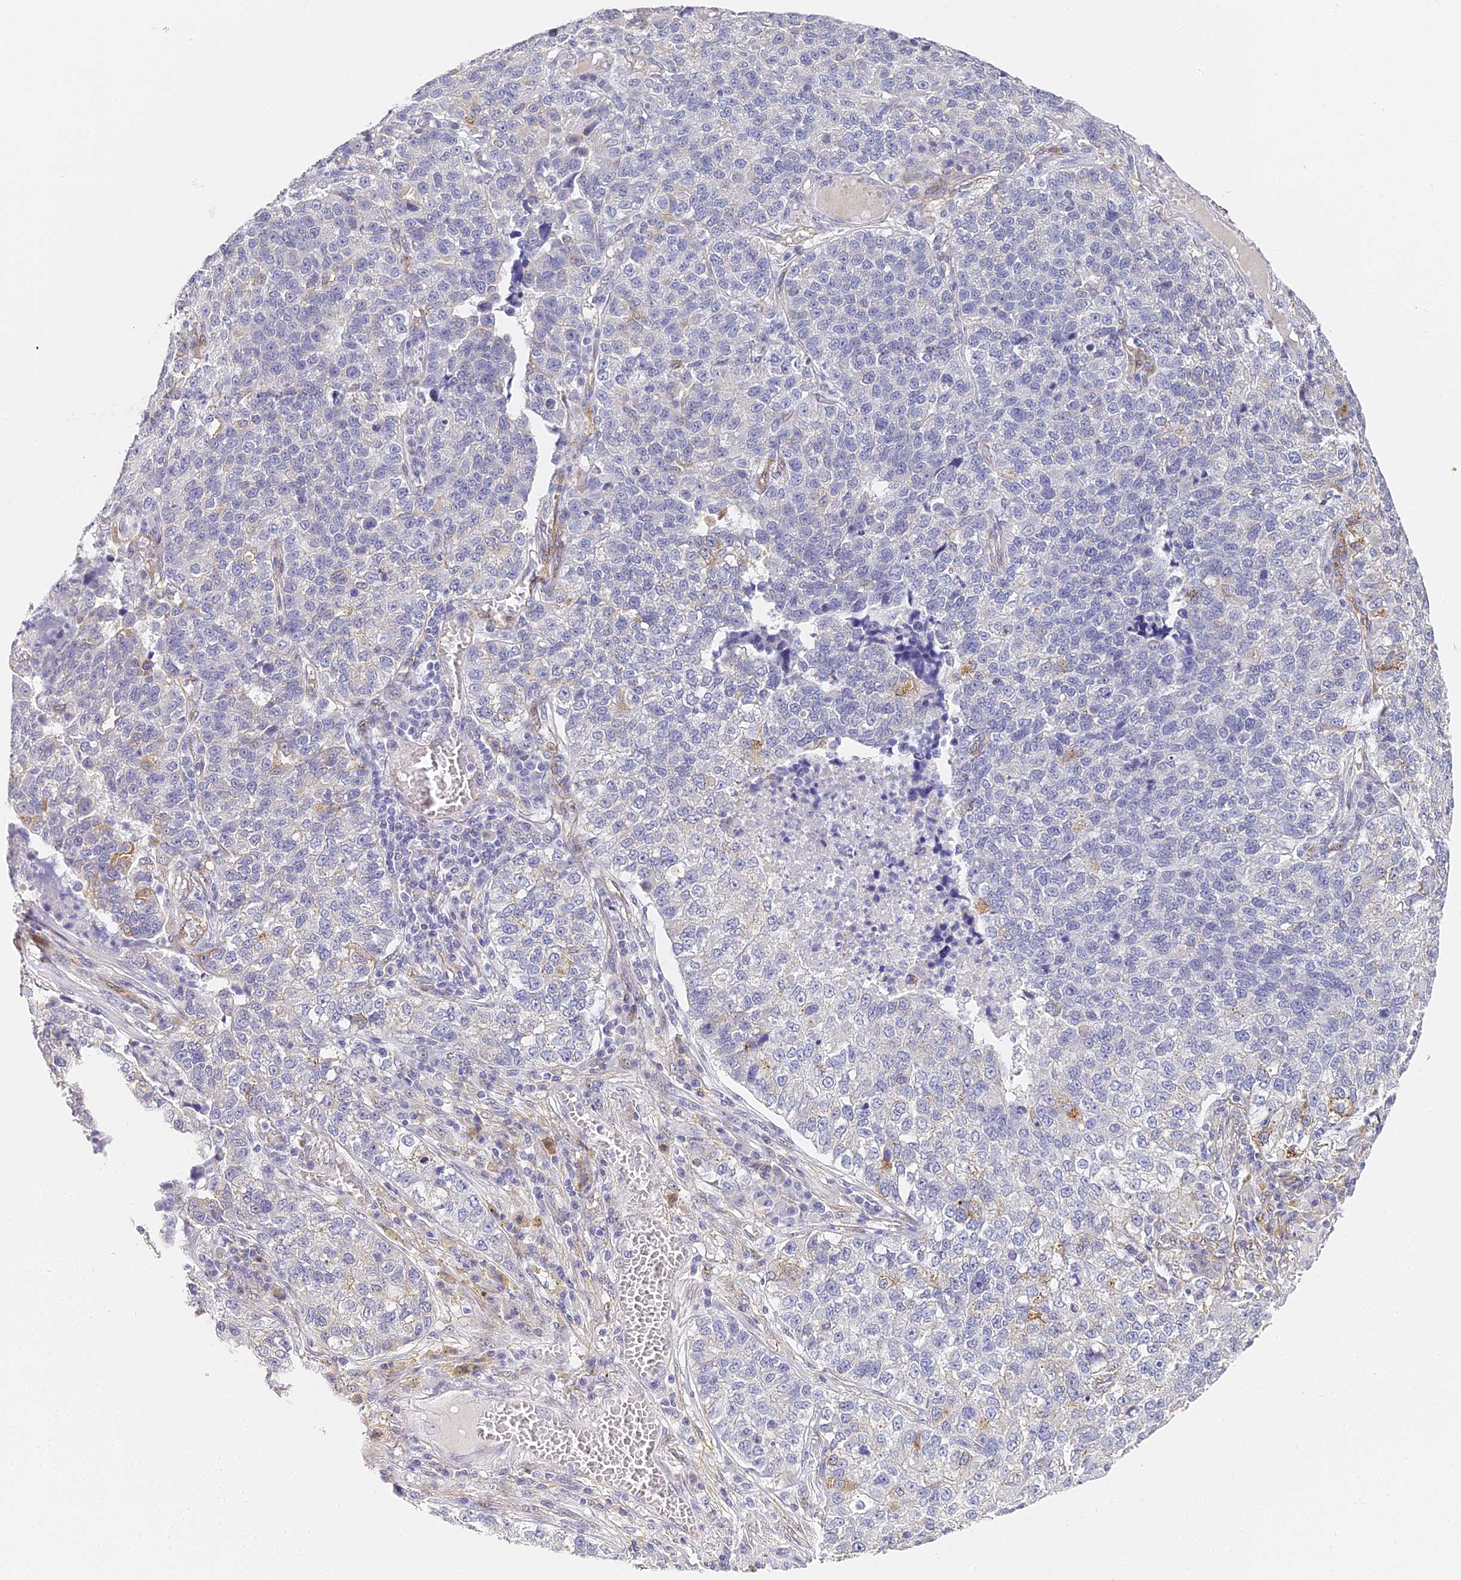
{"staining": {"intensity": "moderate", "quantity": "<25%", "location": "cytoplasmic/membranous"}, "tissue": "lung cancer", "cell_type": "Tumor cells", "image_type": "cancer", "snomed": [{"axis": "morphology", "description": "Adenocarcinoma, NOS"}, {"axis": "topography", "description": "Lung"}], "caption": "High-power microscopy captured an immunohistochemistry histopathology image of lung cancer (adenocarcinoma), revealing moderate cytoplasmic/membranous staining in about <25% of tumor cells.", "gene": "GJA1", "patient": {"sex": "male", "age": 49}}